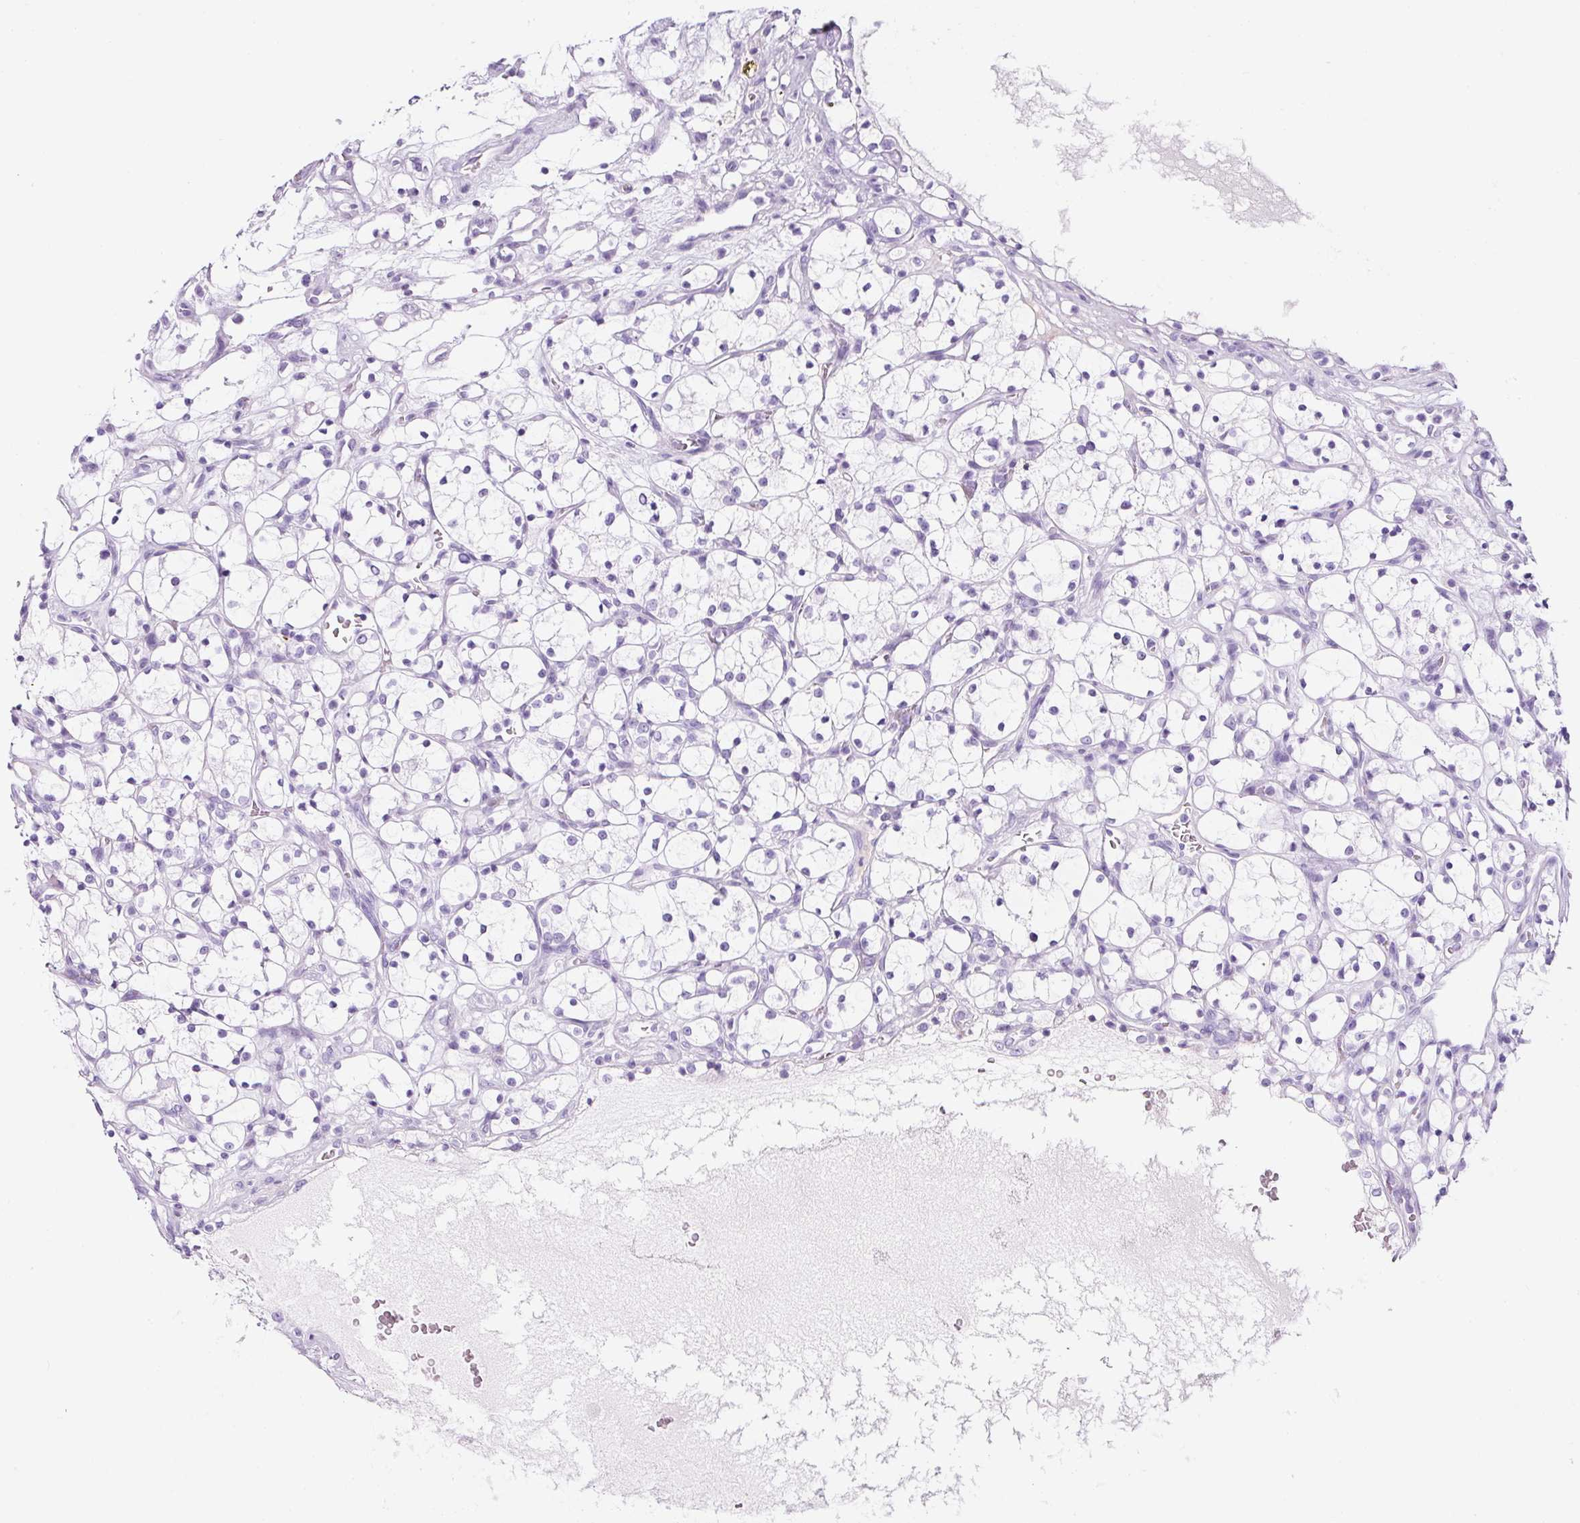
{"staining": {"intensity": "negative", "quantity": "none", "location": "none"}, "tissue": "renal cancer", "cell_type": "Tumor cells", "image_type": "cancer", "snomed": [{"axis": "morphology", "description": "Adenocarcinoma, NOS"}, {"axis": "topography", "description": "Kidney"}], "caption": "This is an immunohistochemistry image of renal adenocarcinoma. There is no positivity in tumor cells.", "gene": "TMEM200B", "patient": {"sex": "female", "age": 69}}